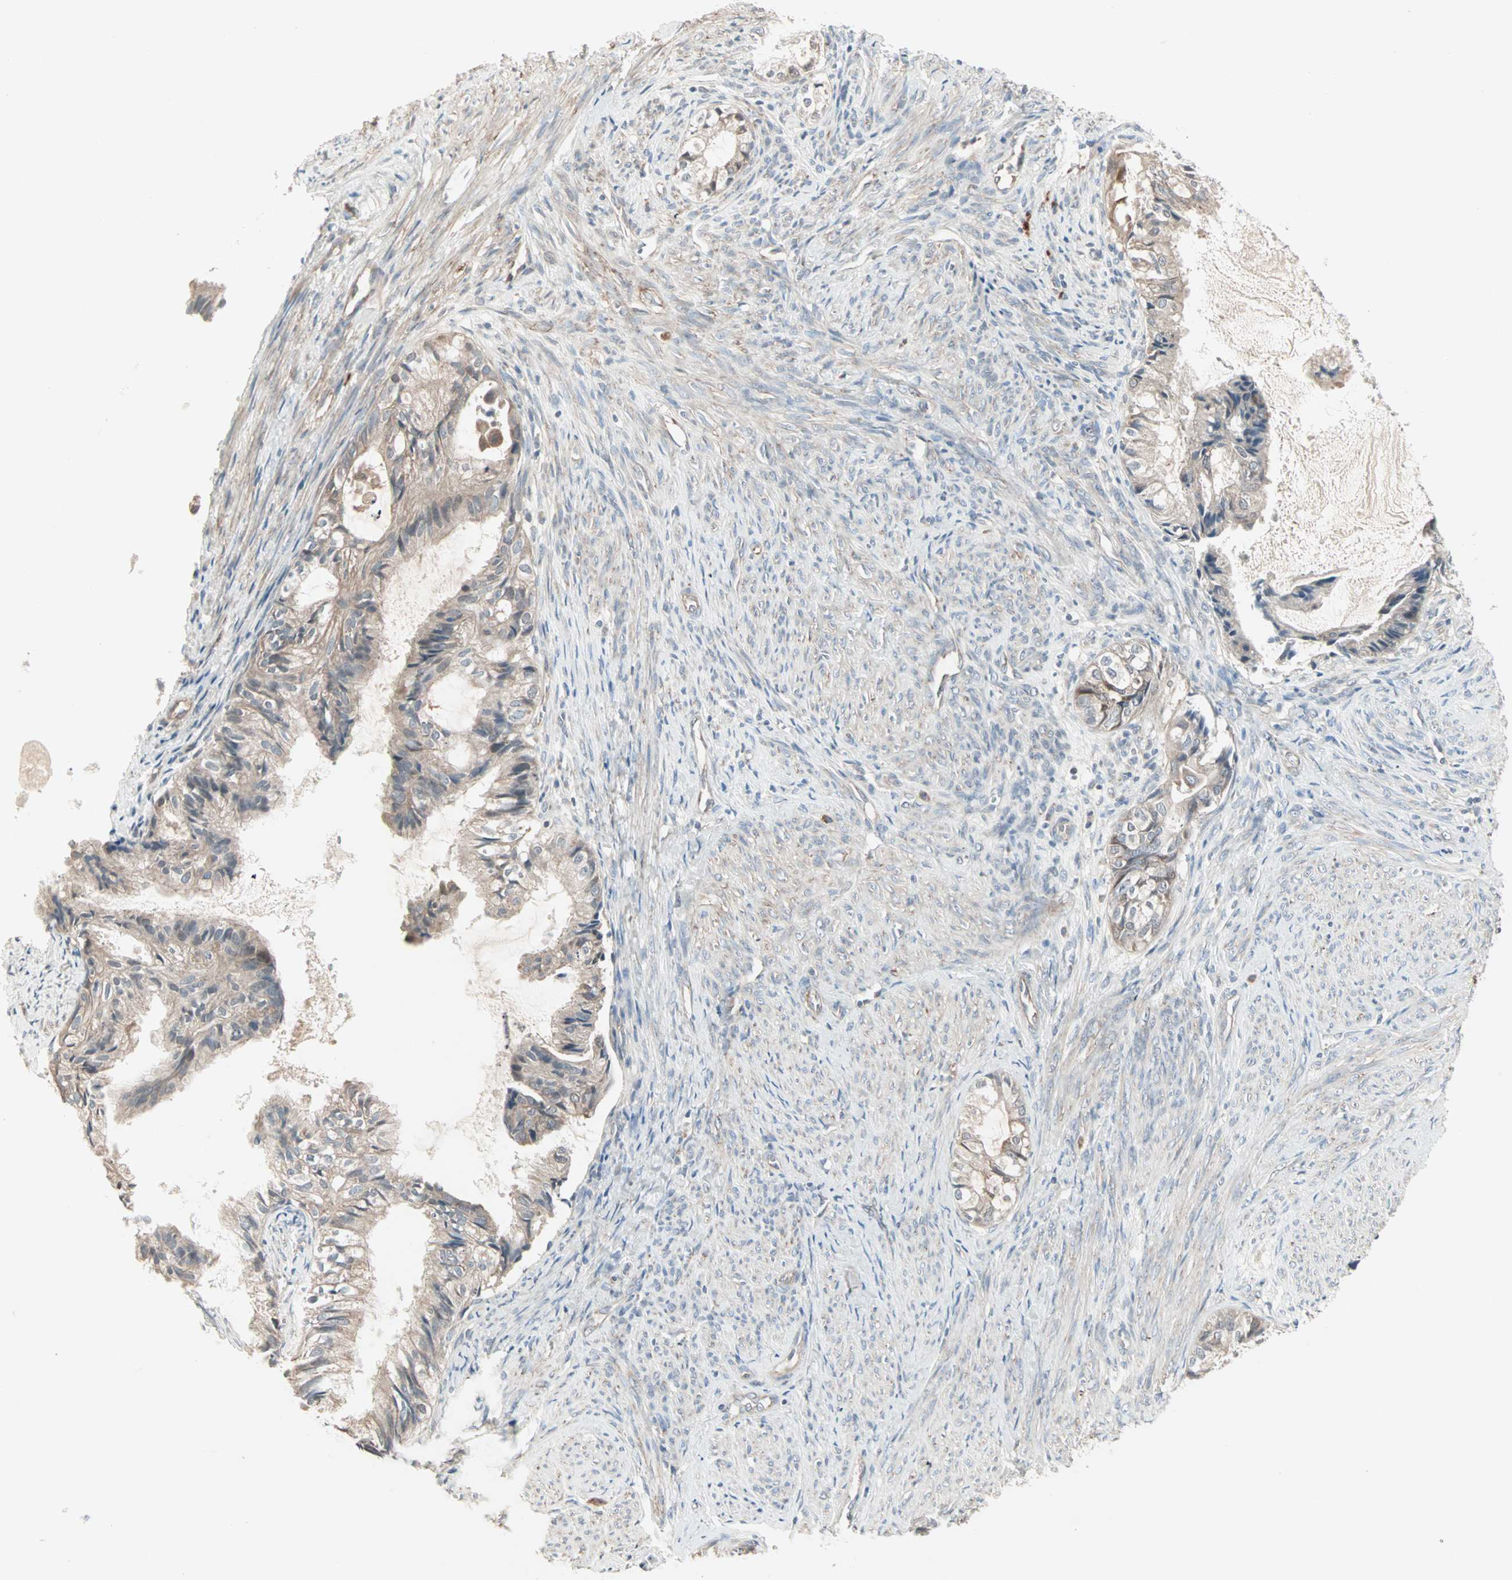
{"staining": {"intensity": "moderate", "quantity": "<25%", "location": "cytoplasmic/membranous"}, "tissue": "cervical cancer", "cell_type": "Tumor cells", "image_type": "cancer", "snomed": [{"axis": "morphology", "description": "Normal tissue, NOS"}, {"axis": "morphology", "description": "Adenocarcinoma, NOS"}, {"axis": "topography", "description": "Cervix"}, {"axis": "topography", "description": "Endometrium"}], "caption": "Cervical adenocarcinoma stained with immunohistochemistry exhibits moderate cytoplasmic/membranous expression in about <25% of tumor cells.", "gene": "JMJD7-PLA2G4B", "patient": {"sex": "female", "age": 86}}